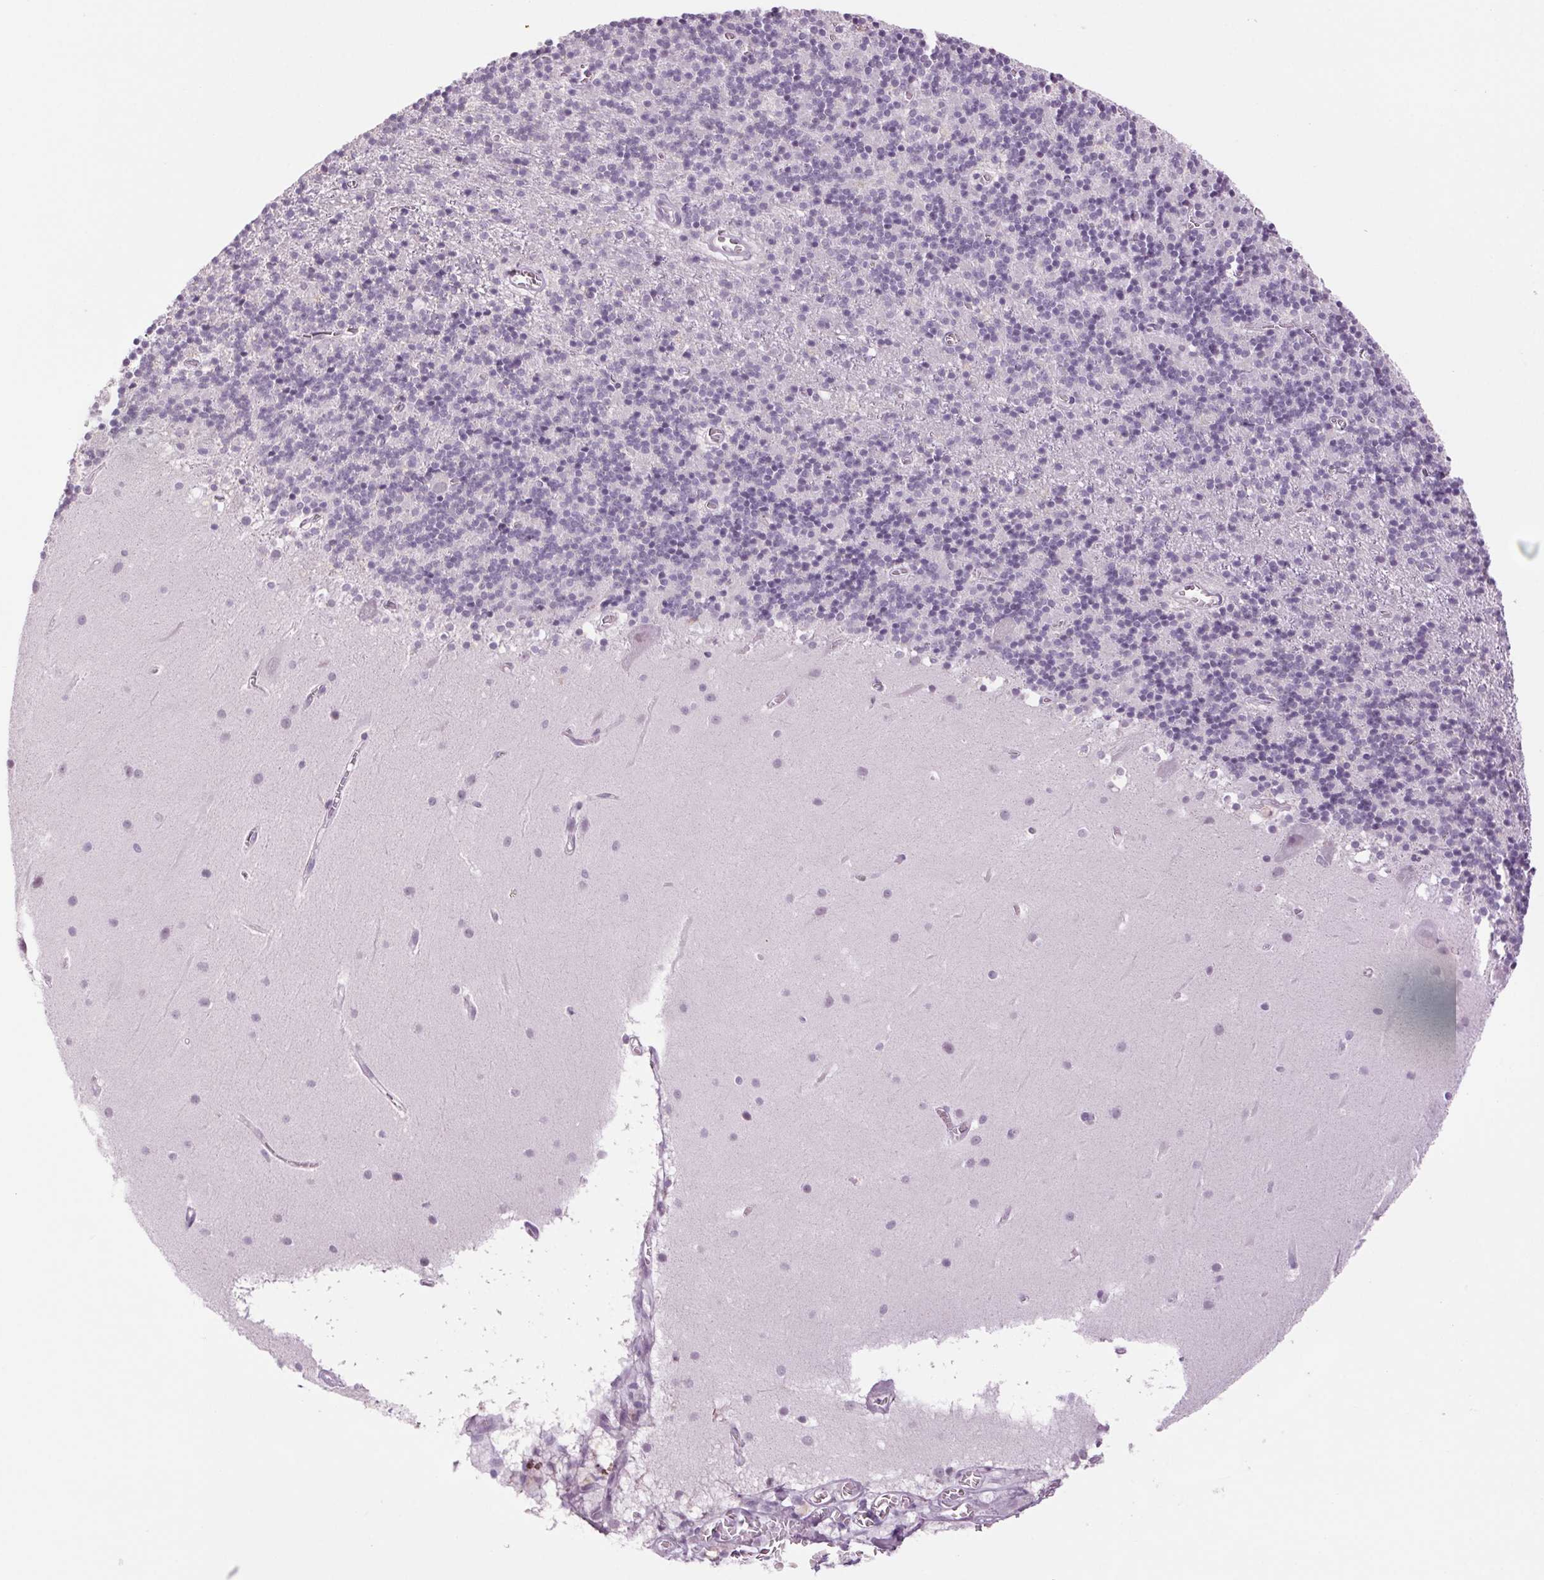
{"staining": {"intensity": "negative", "quantity": "none", "location": "none"}, "tissue": "cerebellum", "cell_type": "Cells in granular layer", "image_type": "normal", "snomed": [{"axis": "morphology", "description": "Normal tissue, NOS"}, {"axis": "topography", "description": "Cerebellum"}], "caption": "This is a photomicrograph of IHC staining of unremarkable cerebellum, which shows no expression in cells in granular layer.", "gene": "MPO", "patient": {"sex": "male", "age": 70}}